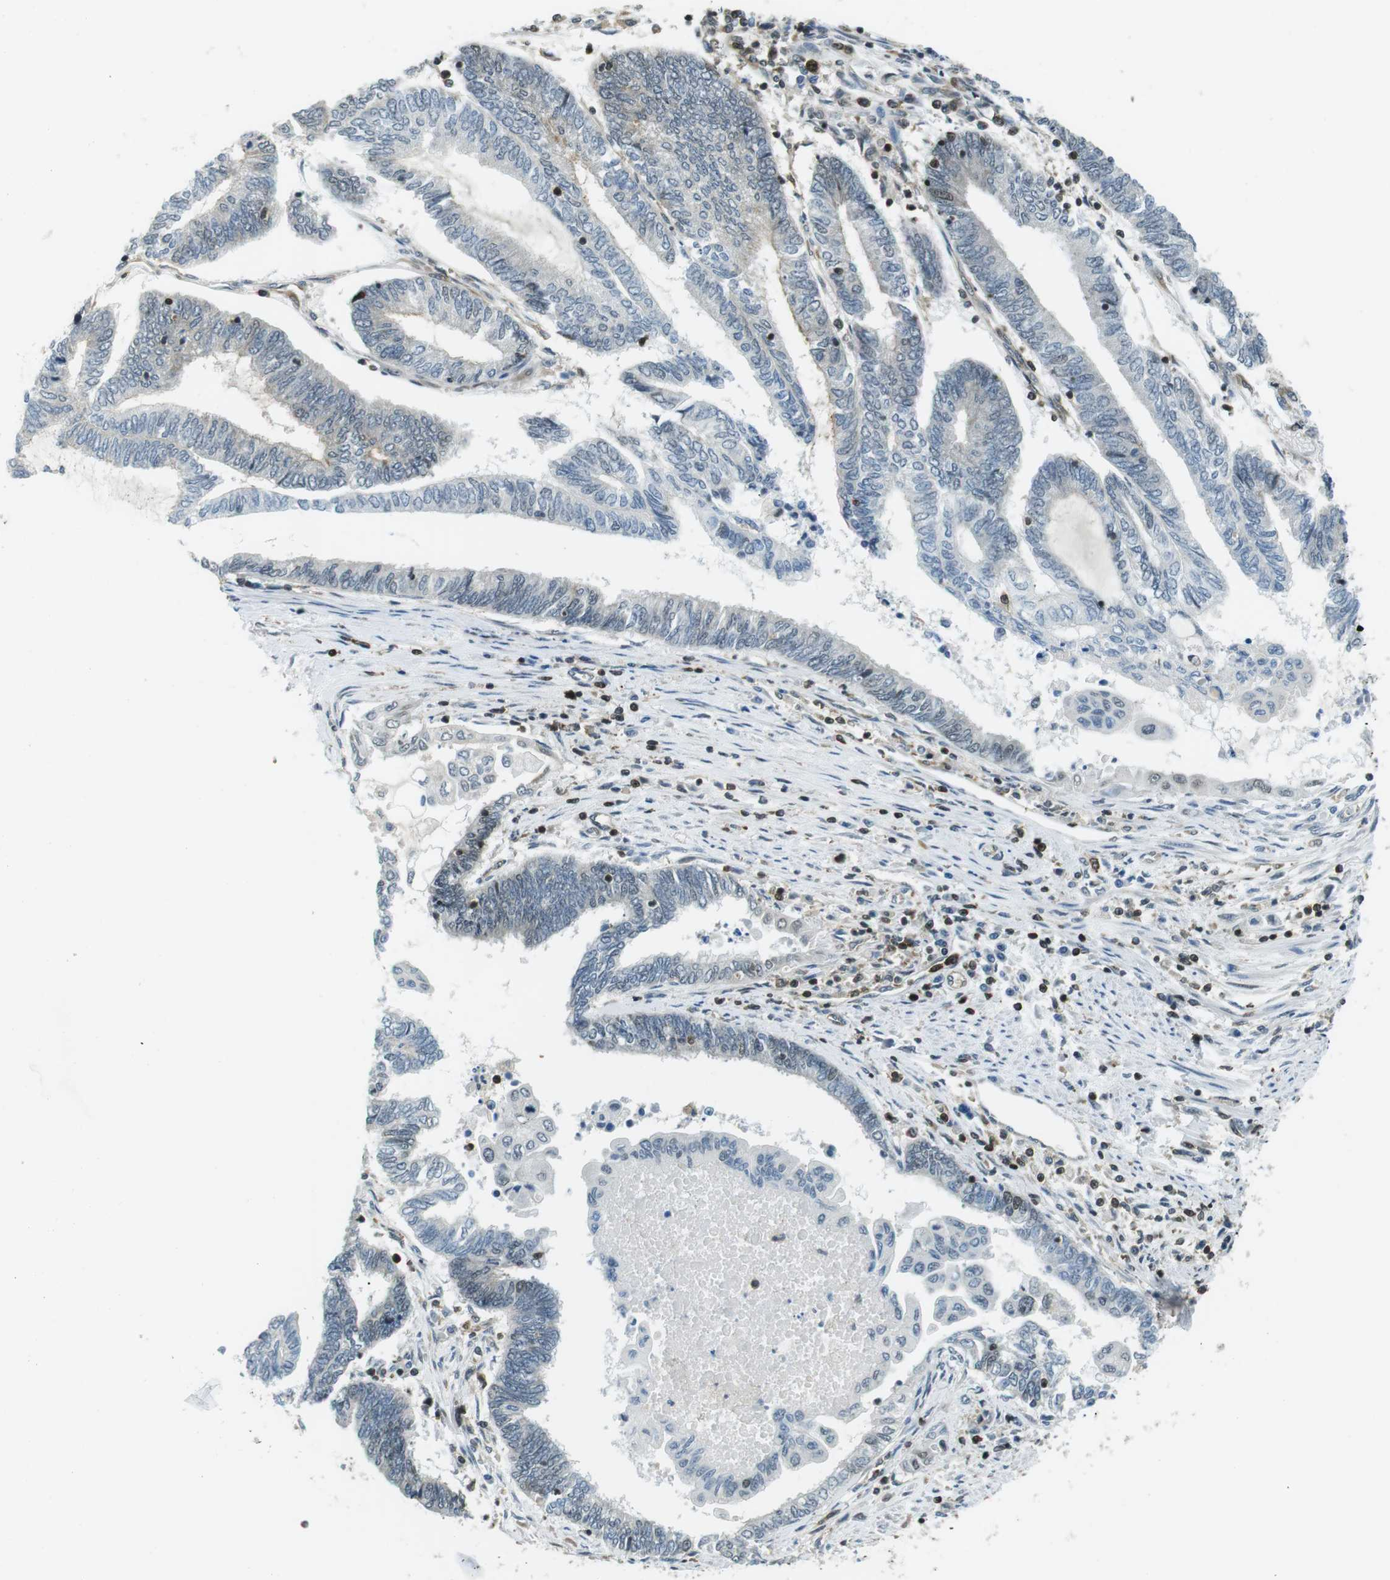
{"staining": {"intensity": "negative", "quantity": "none", "location": "none"}, "tissue": "endometrial cancer", "cell_type": "Tumor cells", "image_type": "cancer", "snomed": [{"axis": "morphology", "description": "Adenocarcinoma, NOS"}, {"axis": "topography", "description": "Uterus"}, {"axis": "topography", "description": "Endometrium"}], "caption": "A micrograph of endometrial cancer (adenocarcinoma) stained for a protein displays no brown staining in tumor cells.", "gene": "STK10", "patient": {"sex": "female", "age": 70}}